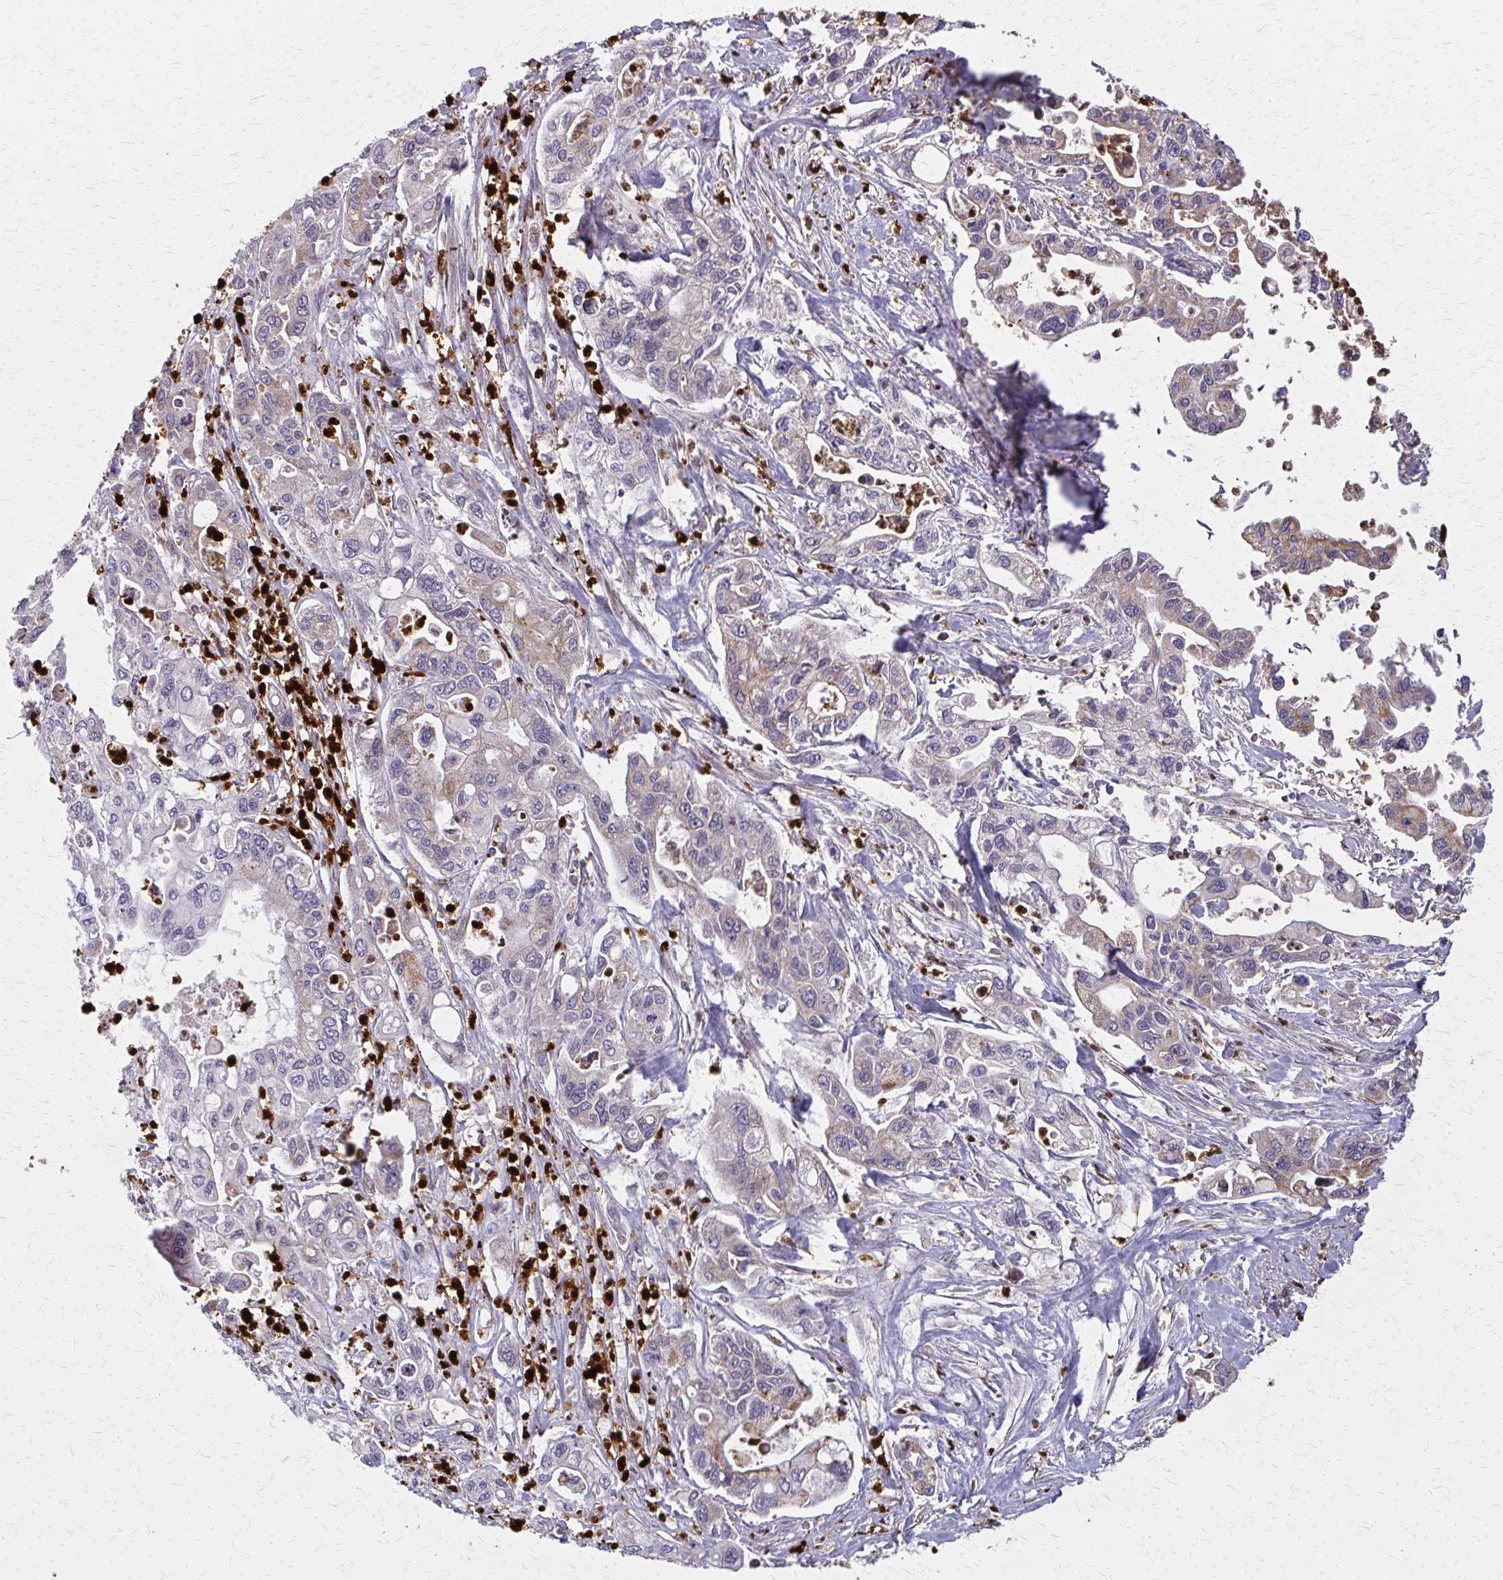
{"staining": {"intensity": "weak", "quantity": "<25%", "location": "cytoplasmic/membranous"}, "tissue": "pancreatic cancer", "cell_type": "Tumor cells", "image_type": "cancer", "snomed": [{"axis": "morphology", "description": "Adenocarcinoma, NOS"}, {"axis": "topography", "description": "Pancreas"}], "caption": "Immunohistochemical staining of human adenocarcinoma (pancreatic) demonstrates no significant staining in tumor cells.", "gene": "MCCC1", "patient": {"sex": "male", "age": 62}}